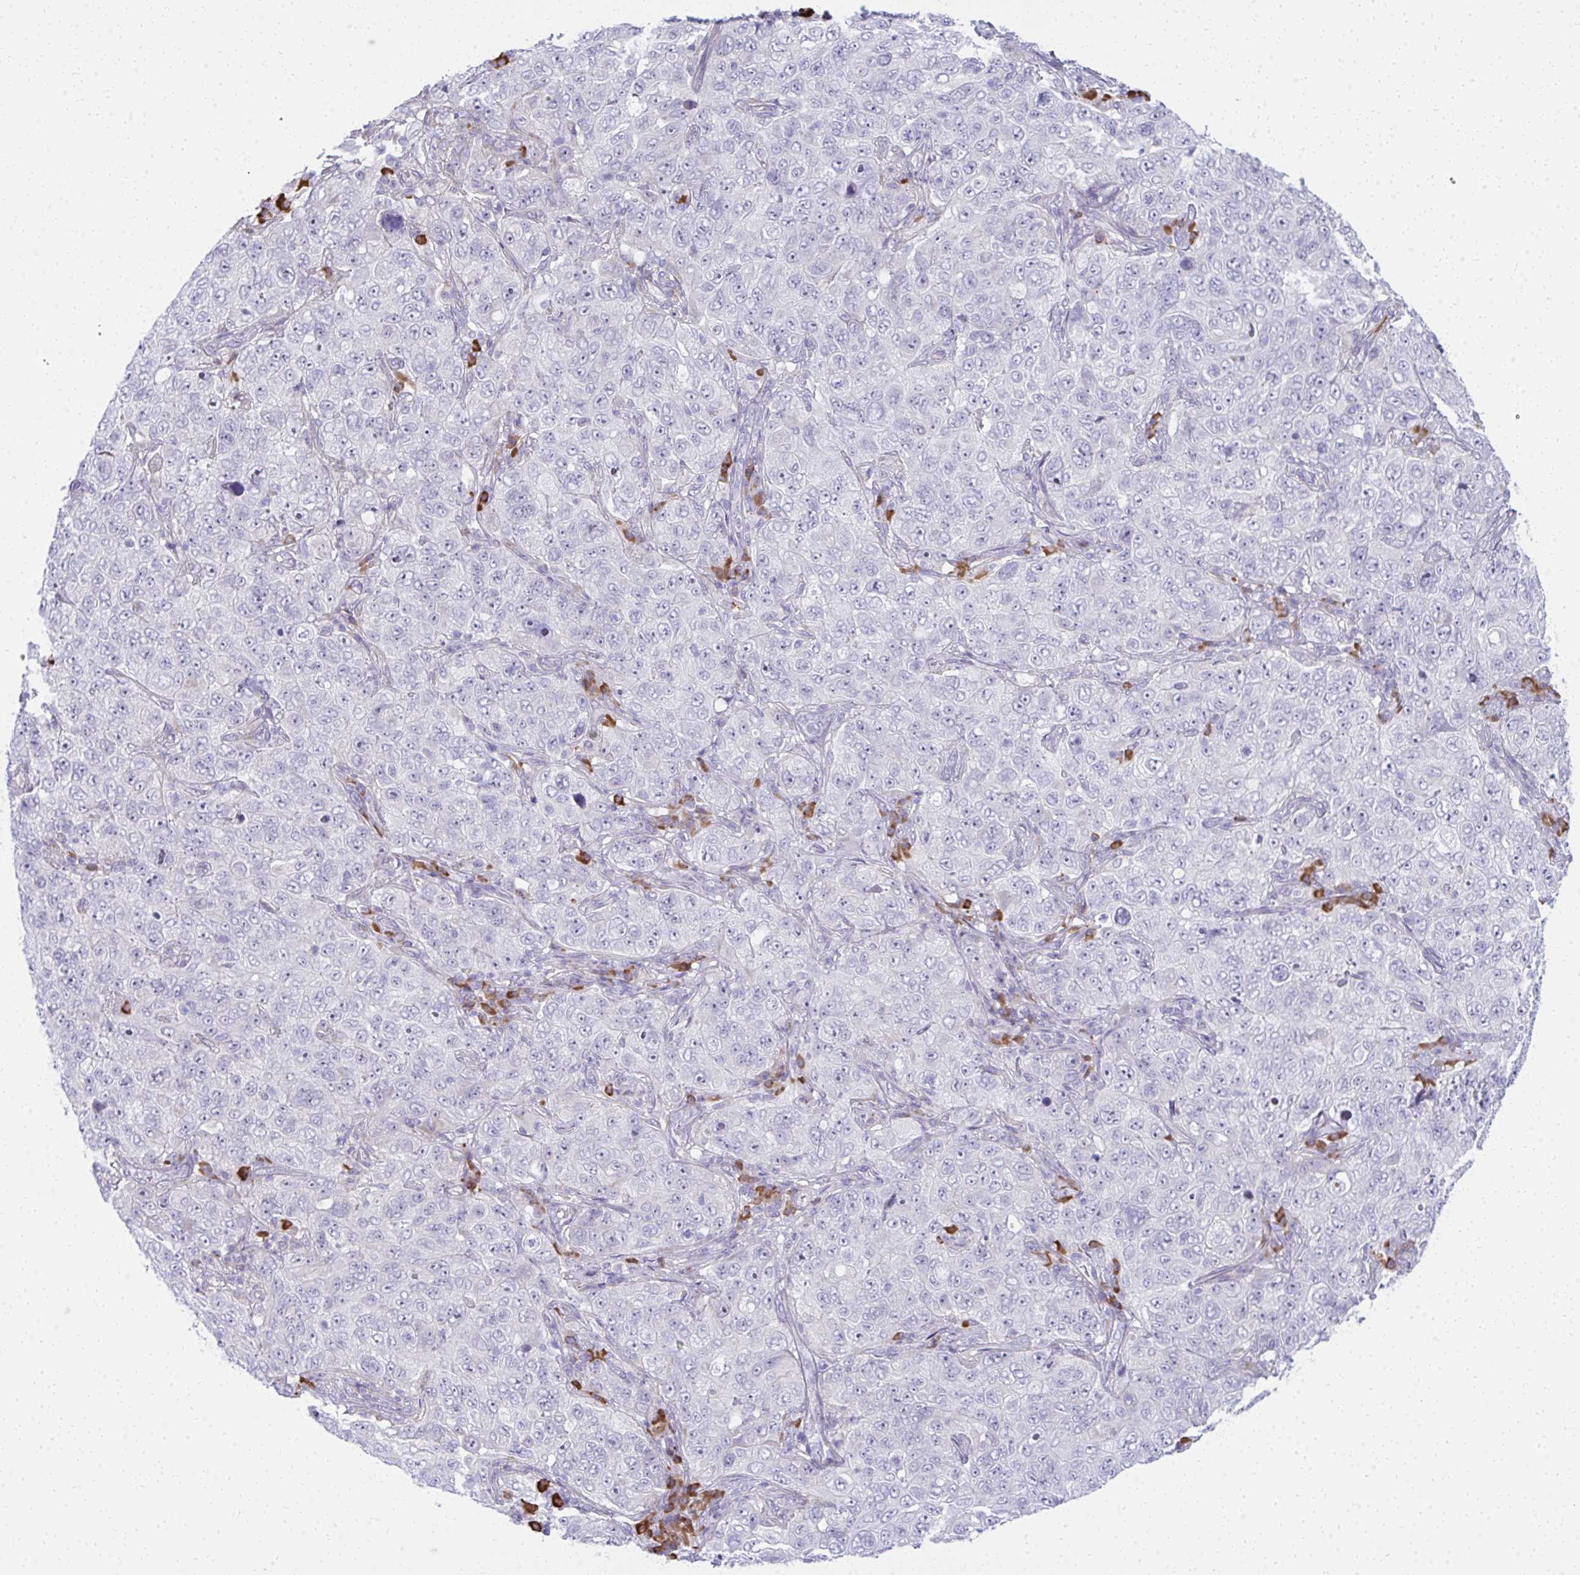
{"staining": {"intensity": "negative", "quantity": "none", "location": "none"}, "tissue": "pancreatic cancer", "cell_type": "Tumor cells", "image_type": "cancer", "snomed": [{"axis": "morphology", "description": "Adenocarcinoma, NOS"}, {"axis": "topography", "description": "Pancreas"}], "caption": "Immunohistochemical staining of human pancreatic adenocarcinoma reveals no significant staining in tumor cells.", "gene": "PUS7L", "patient": {"sex": "male", "age": 68}}